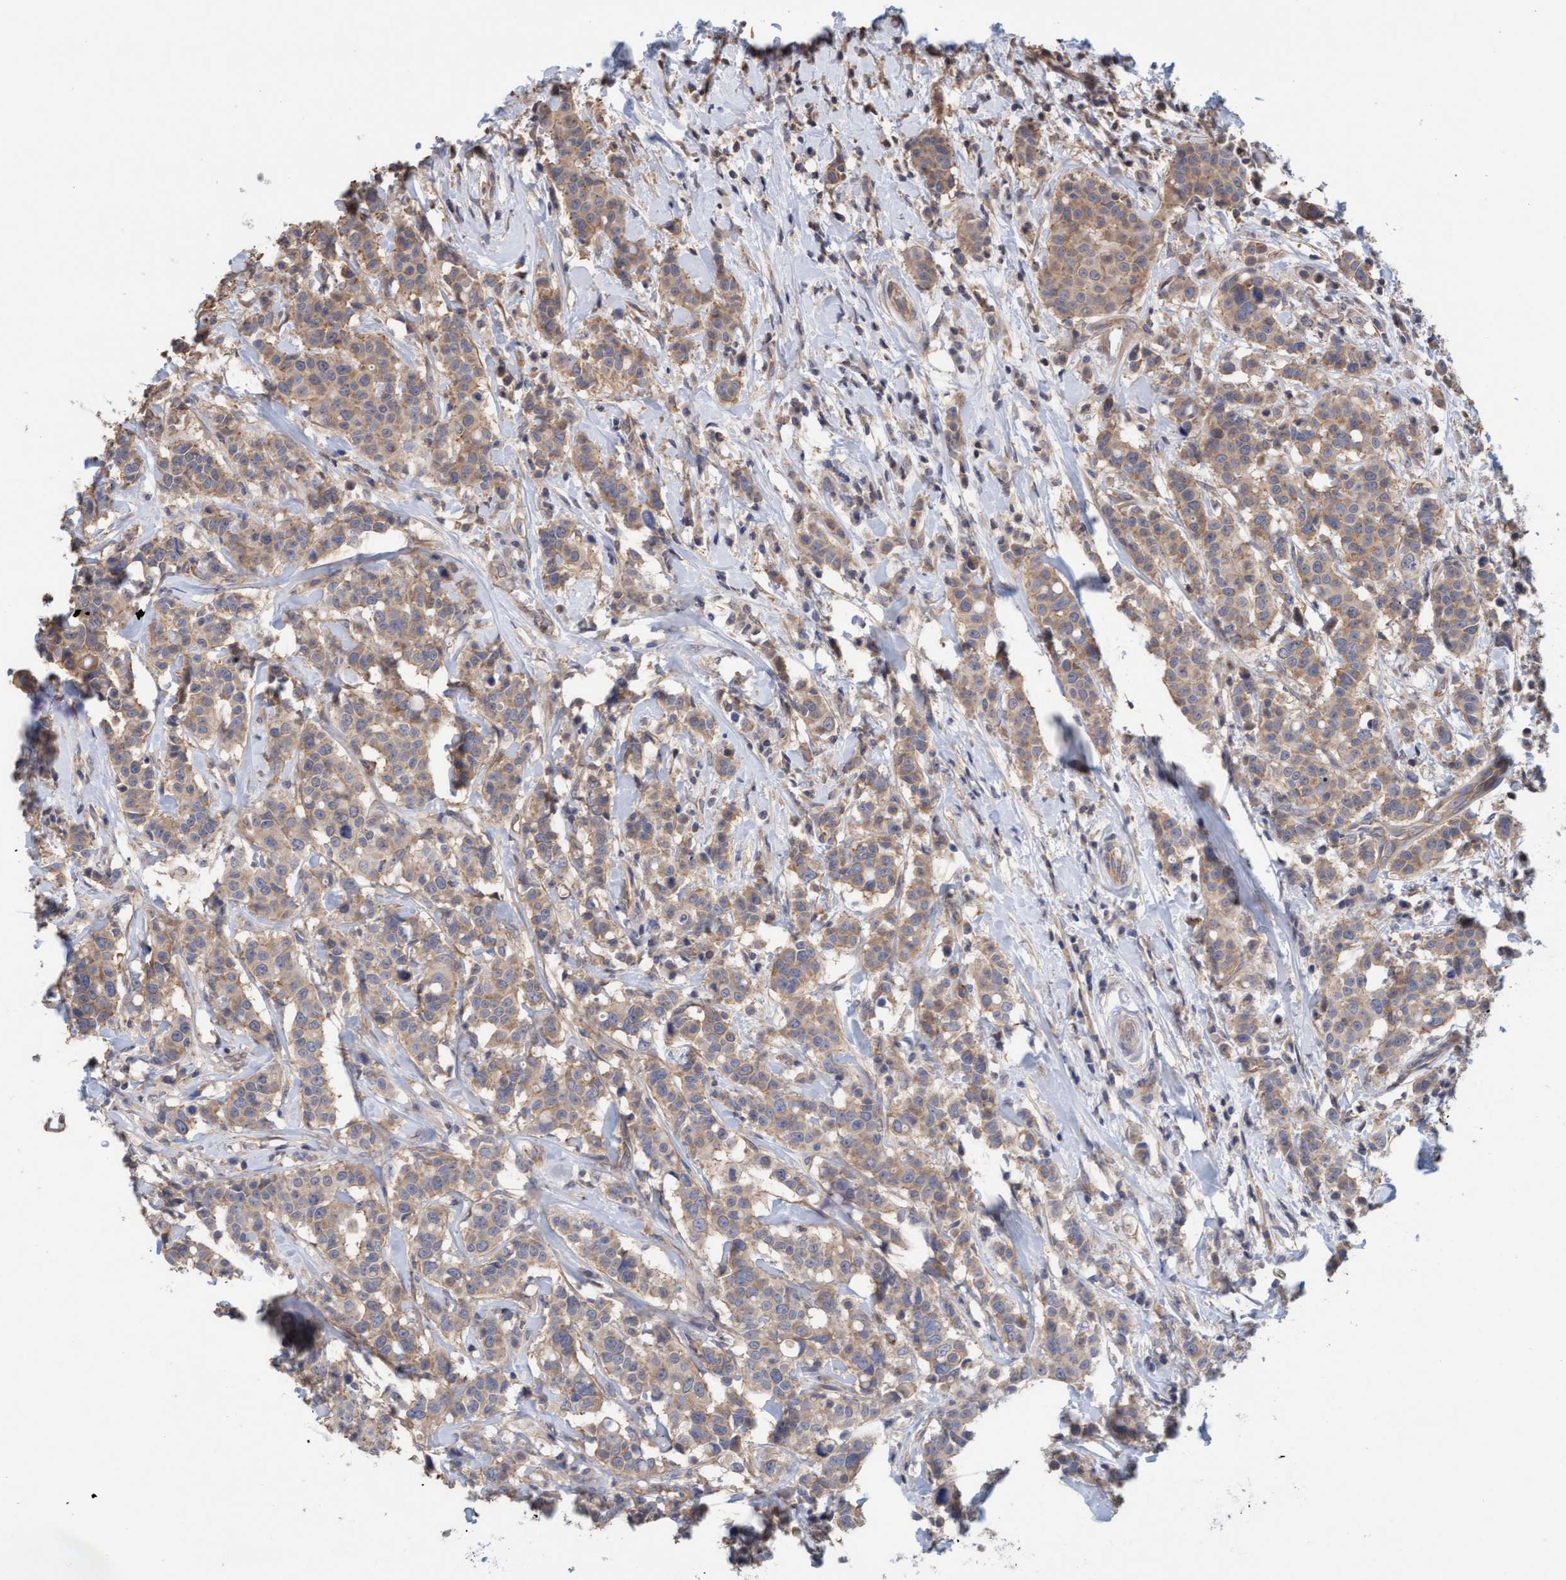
{"staining": {"intensity": "weak", "quantity": ">75%", "location": "cytoplasmic/membranous"}, "tissue": "breast cancer", "cell_type": "Tumor cells", "image_type": "cancer", "snomed": [{"axis": "morphology", "description": "Duct carcinoma"}, {"axis": "topography", "description": "Breast"}], "caption": "Breast cancer was stained to show a protein in brown. There is low levels of weak cytoplasmic/membranous positivity in approximately >75% of tumor cells.", "gene": "FXR2", "patient": {"sex": "female", "age": 27}}